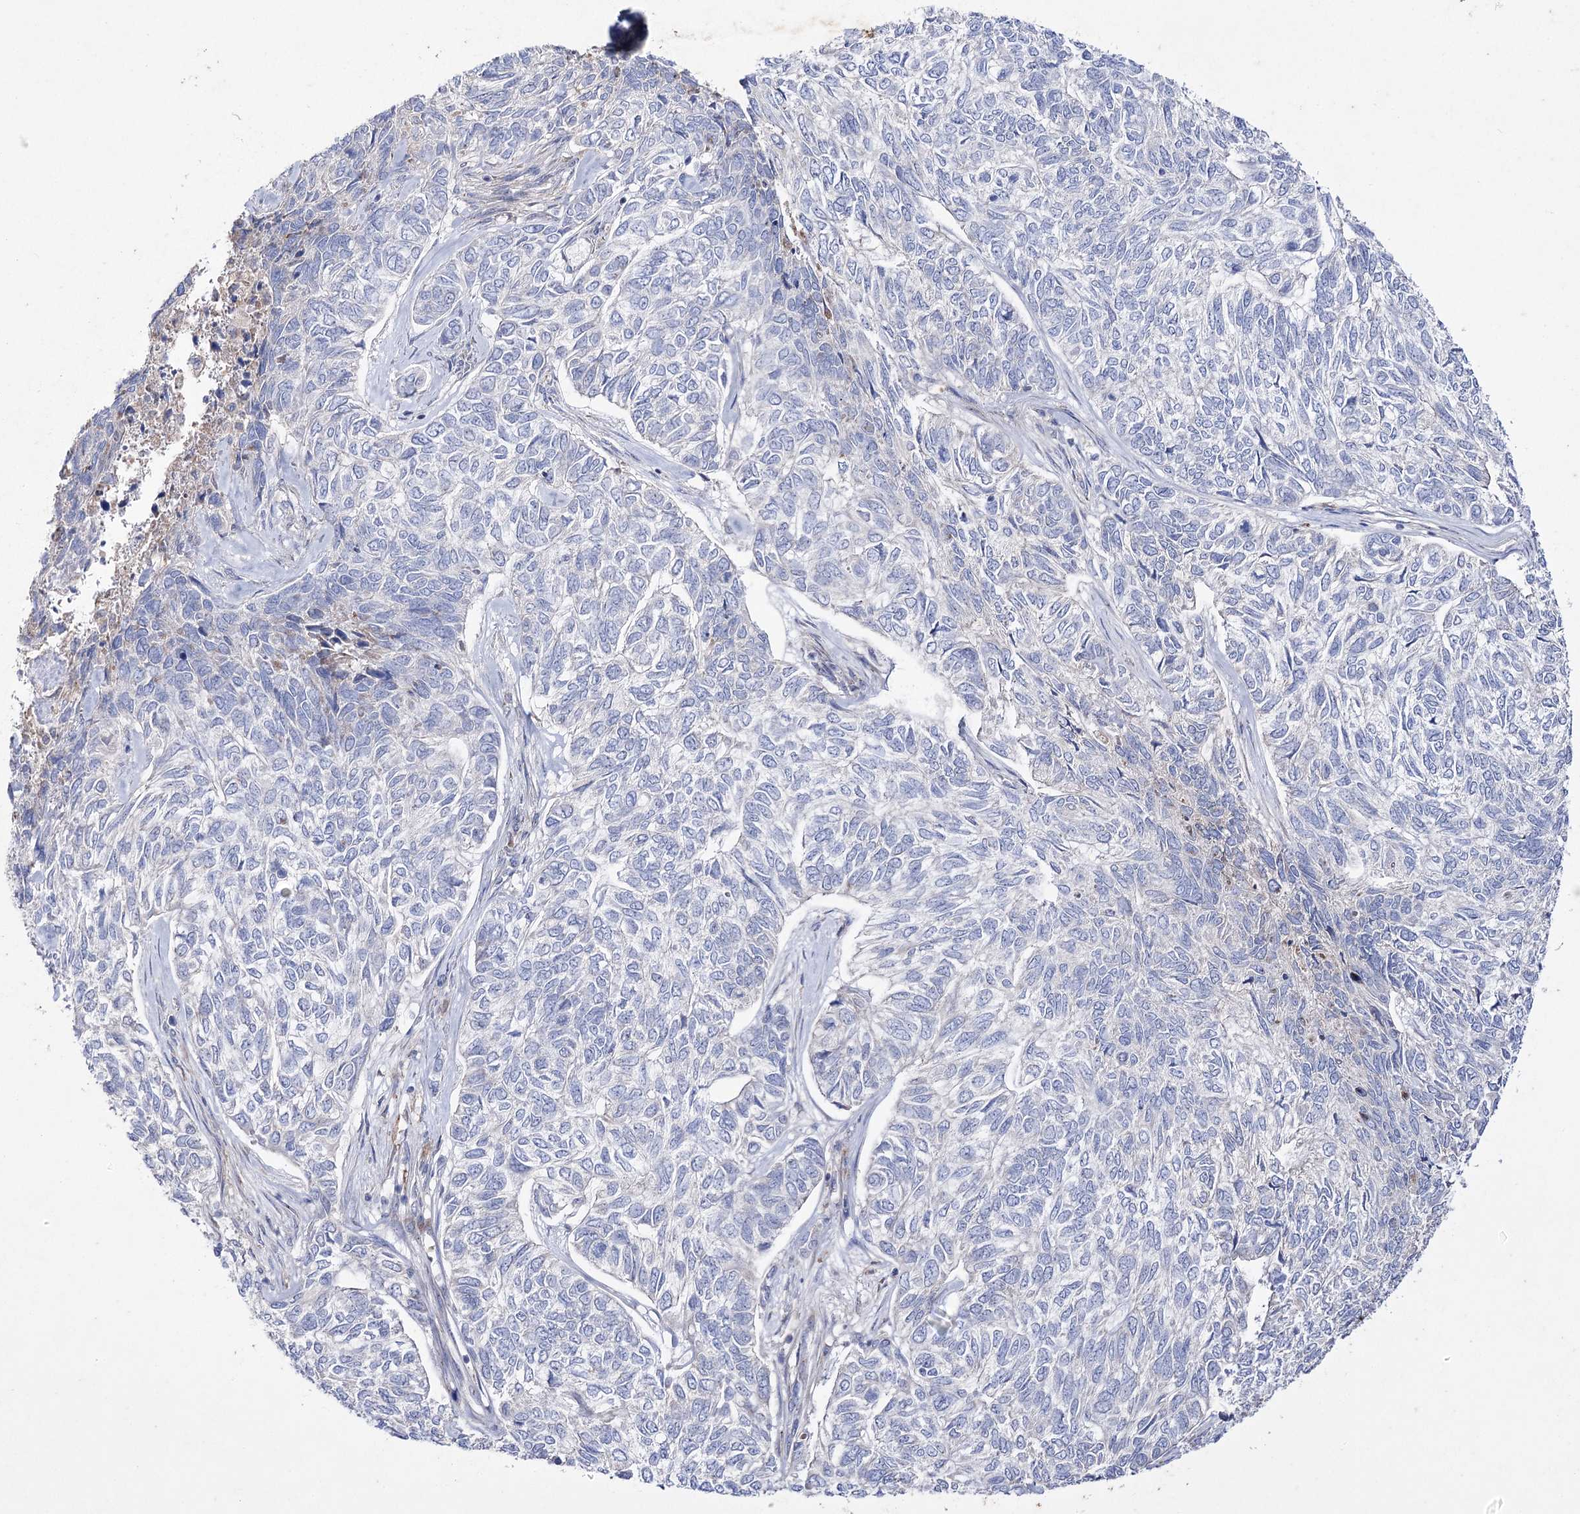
{"staining": {"intensity": "negative", "quantity": "none", "location": "none"}, "tissue": "skin cancer", "cell_type": "Tumor cells", "image_type": "cancer", "snomed": [{"axis": "morphology", "description": "Basal cell carcinoma"}, {"axis": "topography", "description": "Skin"}], "caption": "Immunohistochemical staining of skin cancer shows no significant expression in tumor cells. Brightfield microscopy of immunohistochemistry stained with DAB (3,3'-diaminobenzidine) (brown) and hematoxylin (blue), captured at high magnification.", "gene": "NAGLU", "patient": {"sex": "female", "age": 65}}